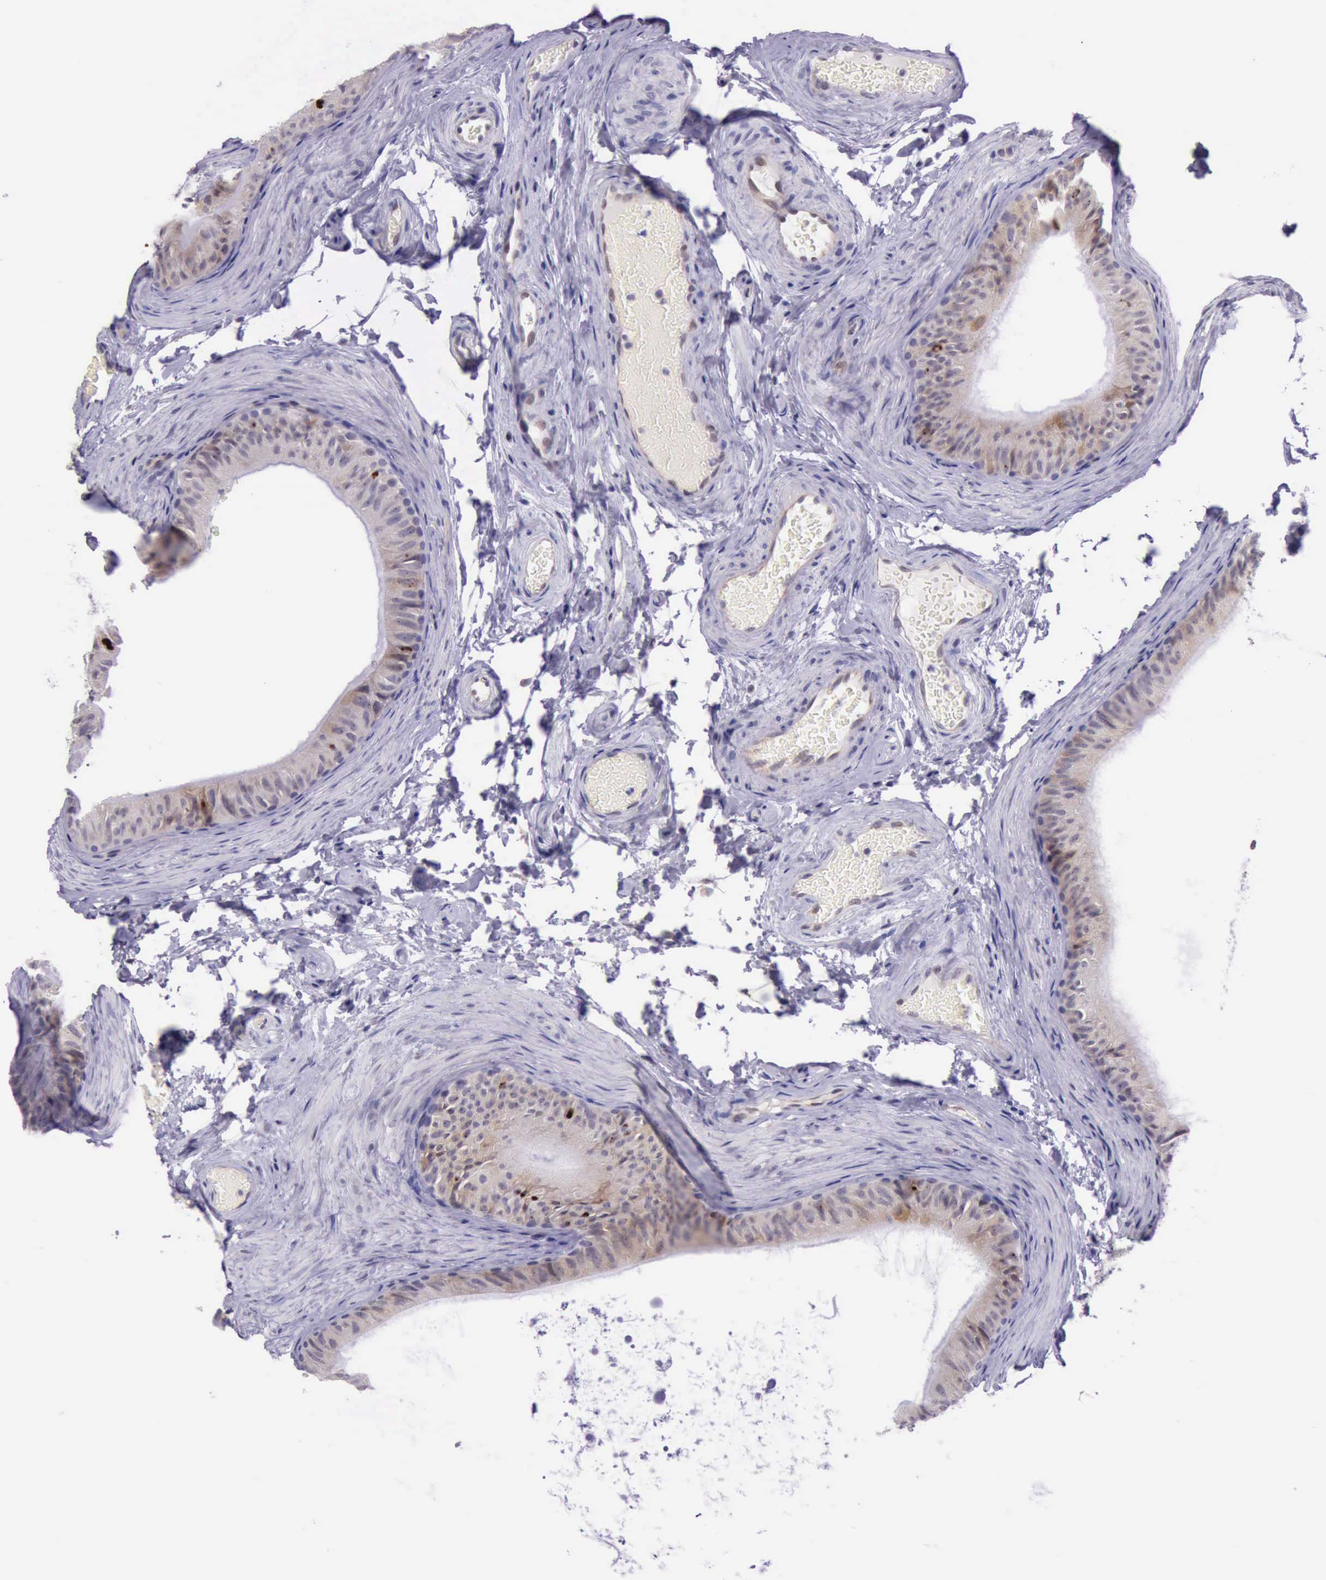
{"staining": {"intensity": "moderate", "quantity": "25%-75%", "location": "cytoplasmic/membranous,nuclear"}, "tissue": "epididymis", "cell_type": "Glandular cells", "image_type": "normal", "snomed": [{"axis": "morphology", "description": "Normal tissue, NOS"}, {"axis": "topography", "description": "Testis"}, {"axis": "topography", "description": "Epididymis"}], "caption": "High-magnification brightfield microscopy of unremarkable epididymis stained with DAB (brown) and counterstained with hematoxylin (blue). glandular cells exhibit moderate cytoplasmic/membranous,nuclear staining is present in approximately25%-75% of cells.", "gene": "PARP1", "patient": {"sex": "male", "age": 36}}